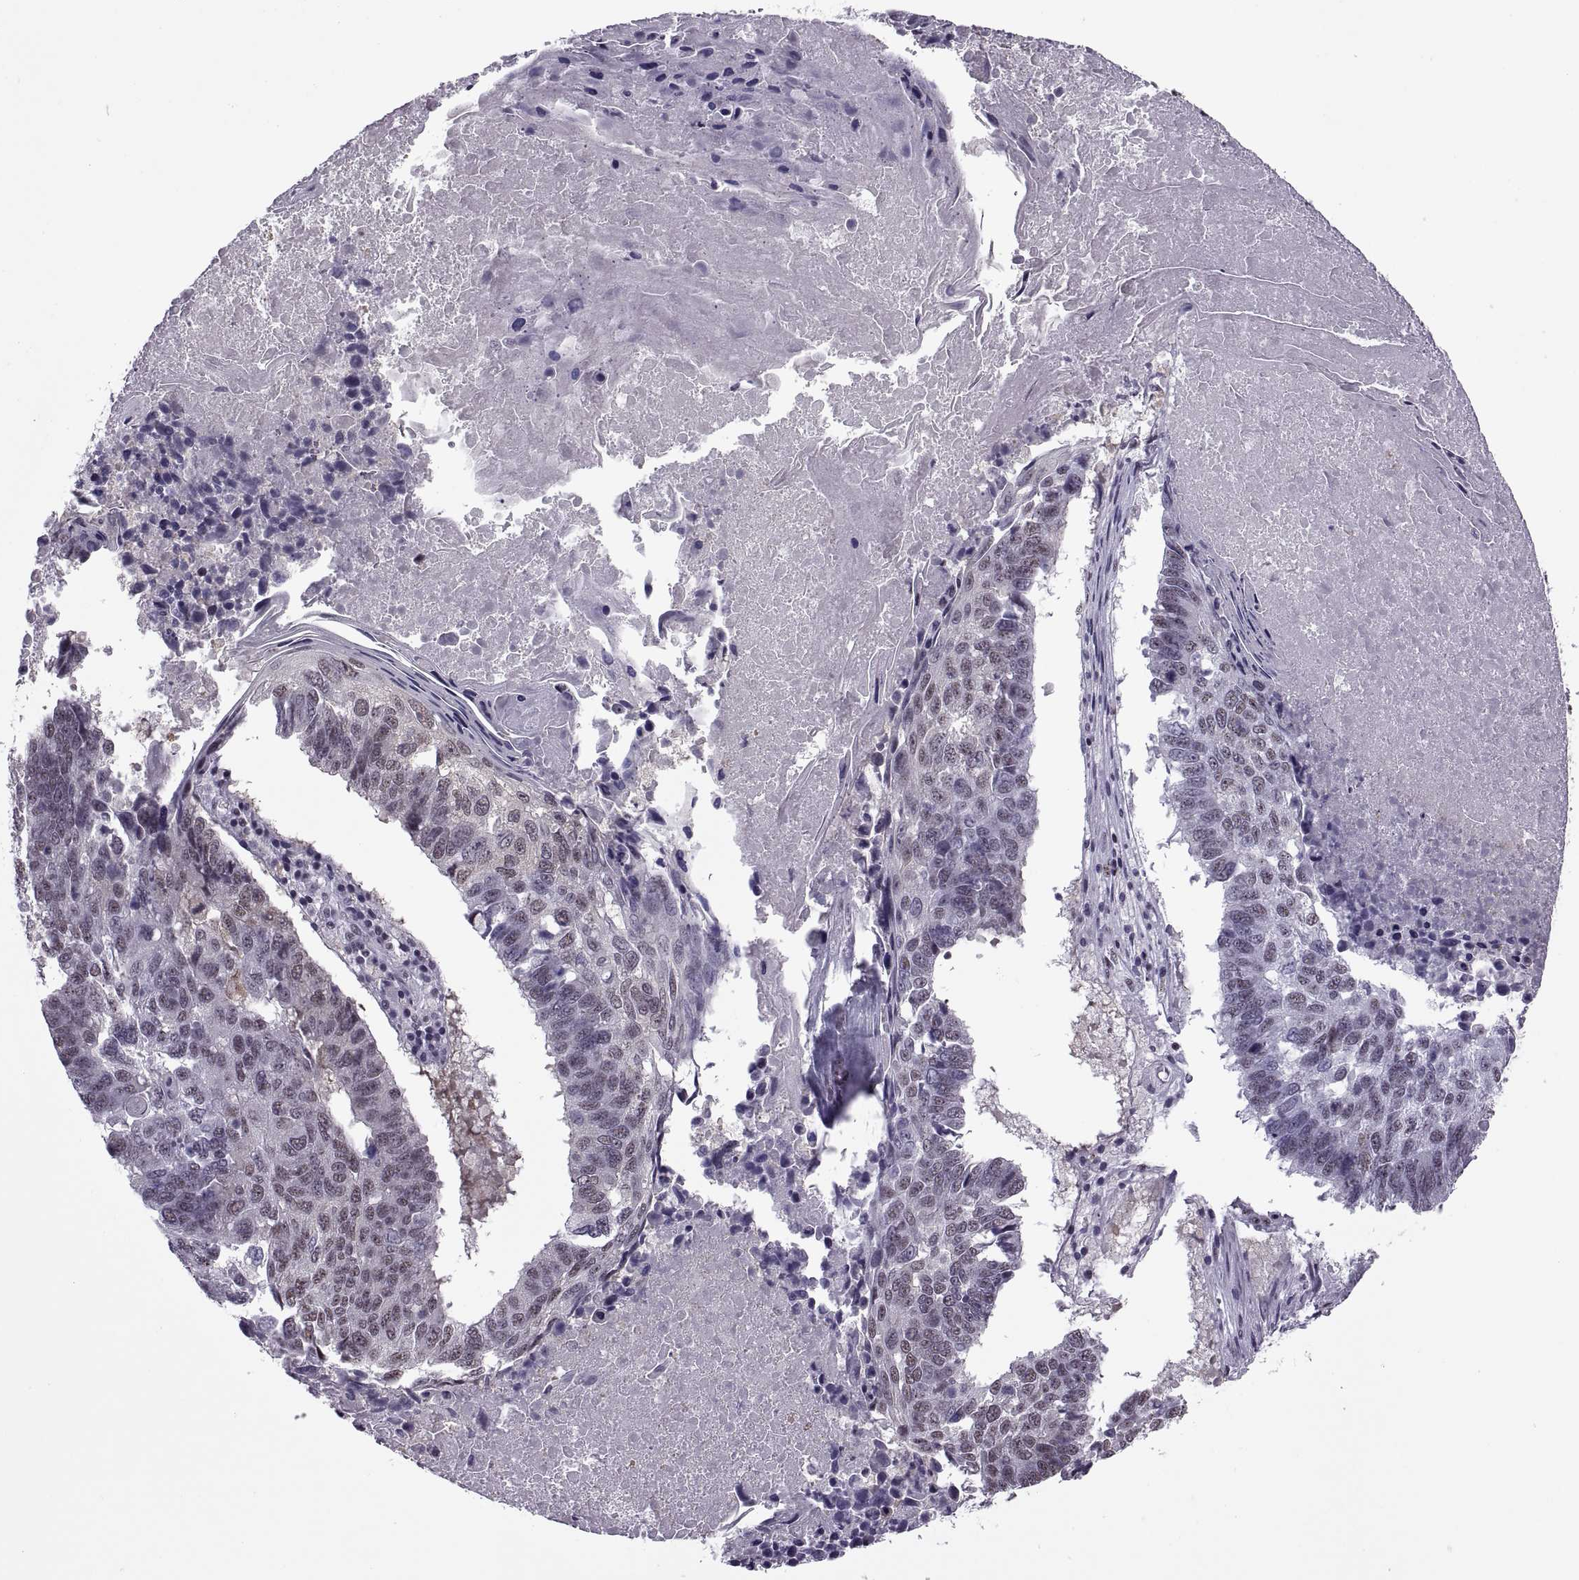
{"staining": {"intensity": "weak", "quantity": "<25%", "location": "nuclear"}, "tissue": "lung cancer", "cell_type": "Tumor cells", "image_type": "cancer", "snomed": [{"axis": "morphology", "description": "Squamous cell carcinoma, NOS"}, {"axis": "topography", "description": "Lung"}], "caption": "Lung cancer (squamous cell carcinoma) stained for a protein using immunohistochemistry (IHC) displays no positivity tumor cells.", "gene": "MAGEA4", "patient": {"sex": "male", "age": 73}}